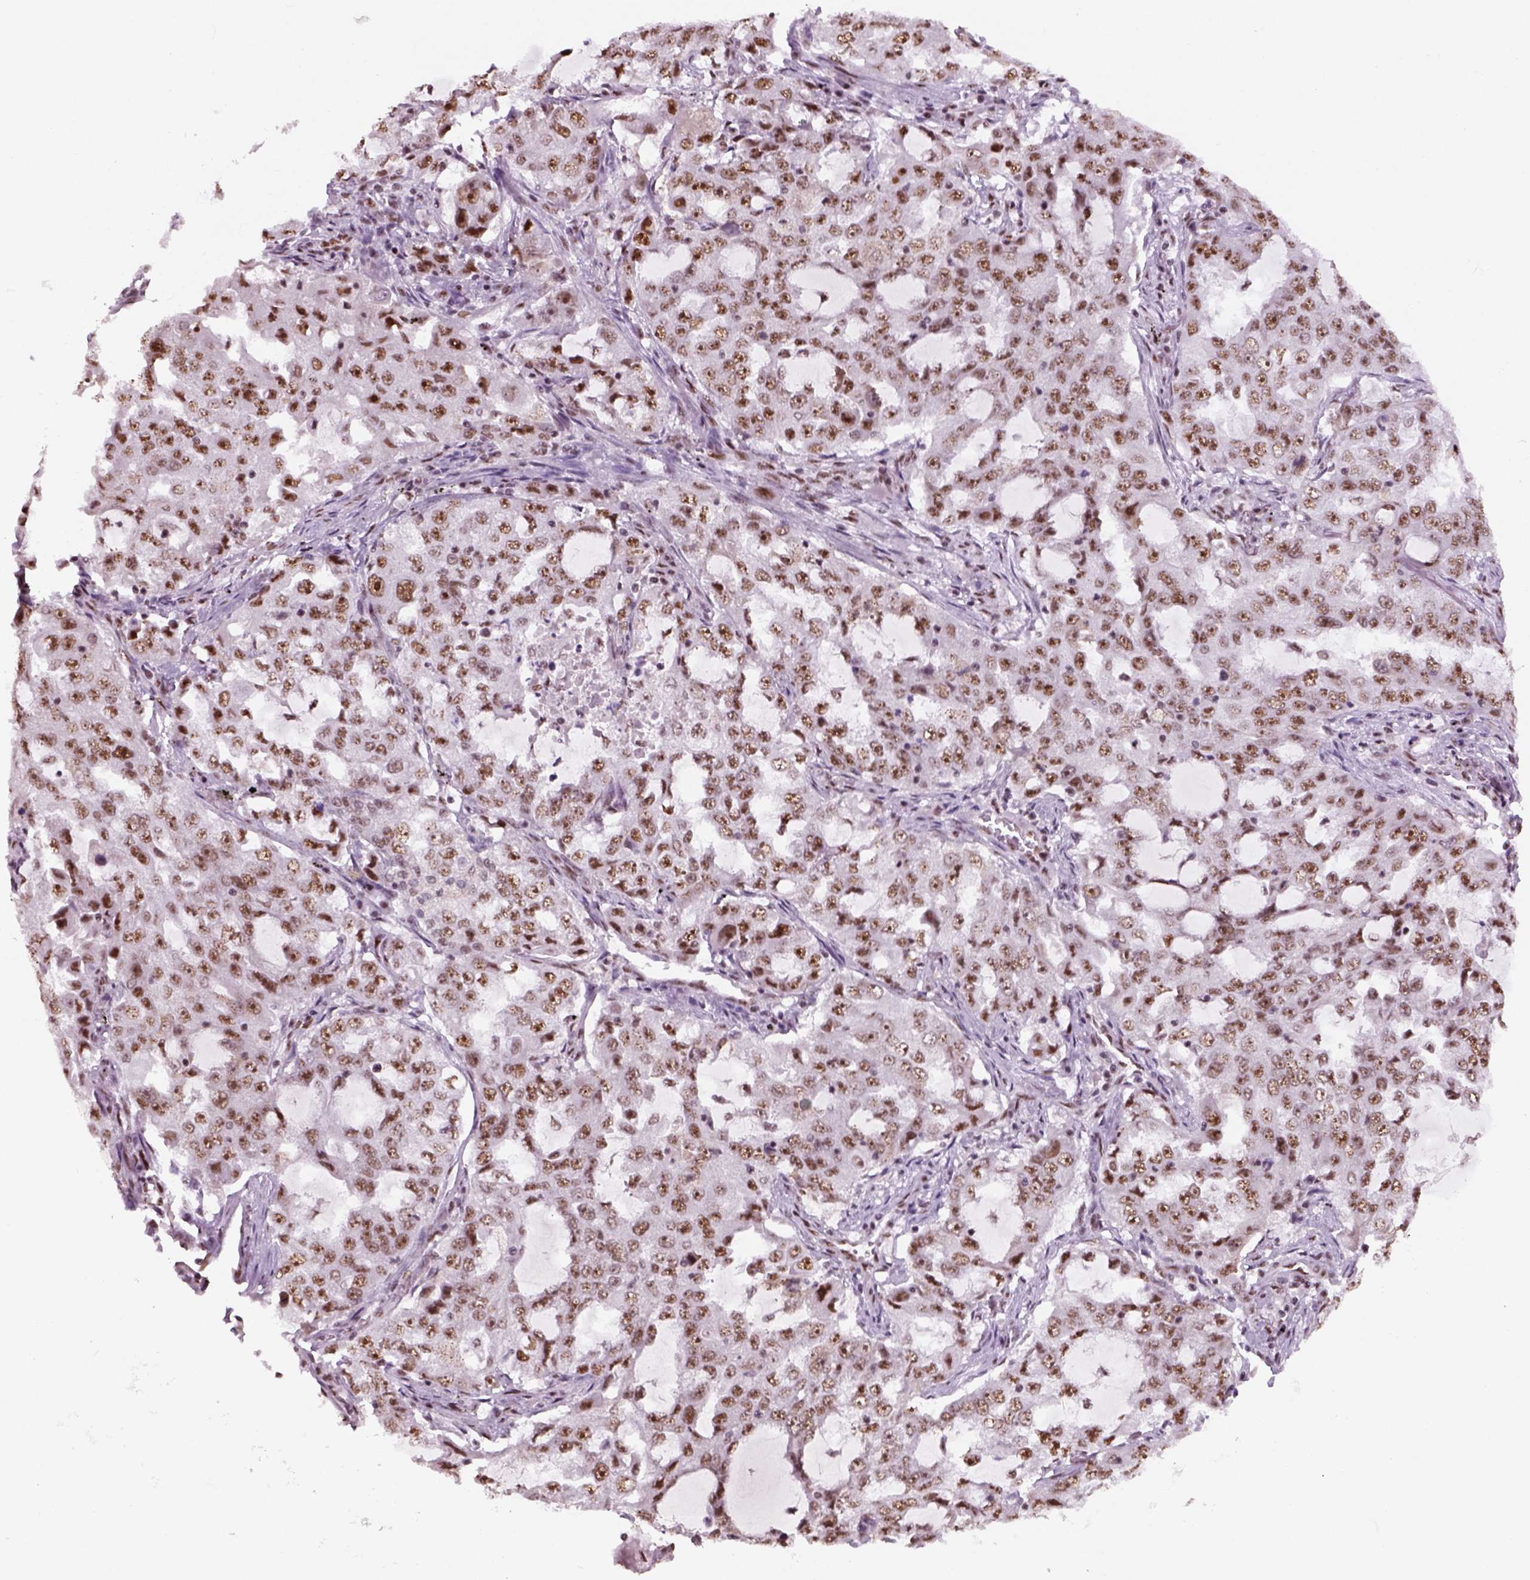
{"staining": {"intensity": "moderate", "quantity": ">75%", "location": "nuclear"}, "tissue": "lung cancer", "cell_type": "Tumor cells", "image_type": "cancer", "snomed": [{"axis": "morphology", "description": "Adenocarcinoma, NOS"}, {"axis": "topography", "description": "Lung"}], "caption": "Brown immunohistochemical staining in lung cancer shows moderate nuclear staining in about >75% of tumor cells.", "gene": "GTF2F1", "patient": {"sex": "female", "age": 61}}